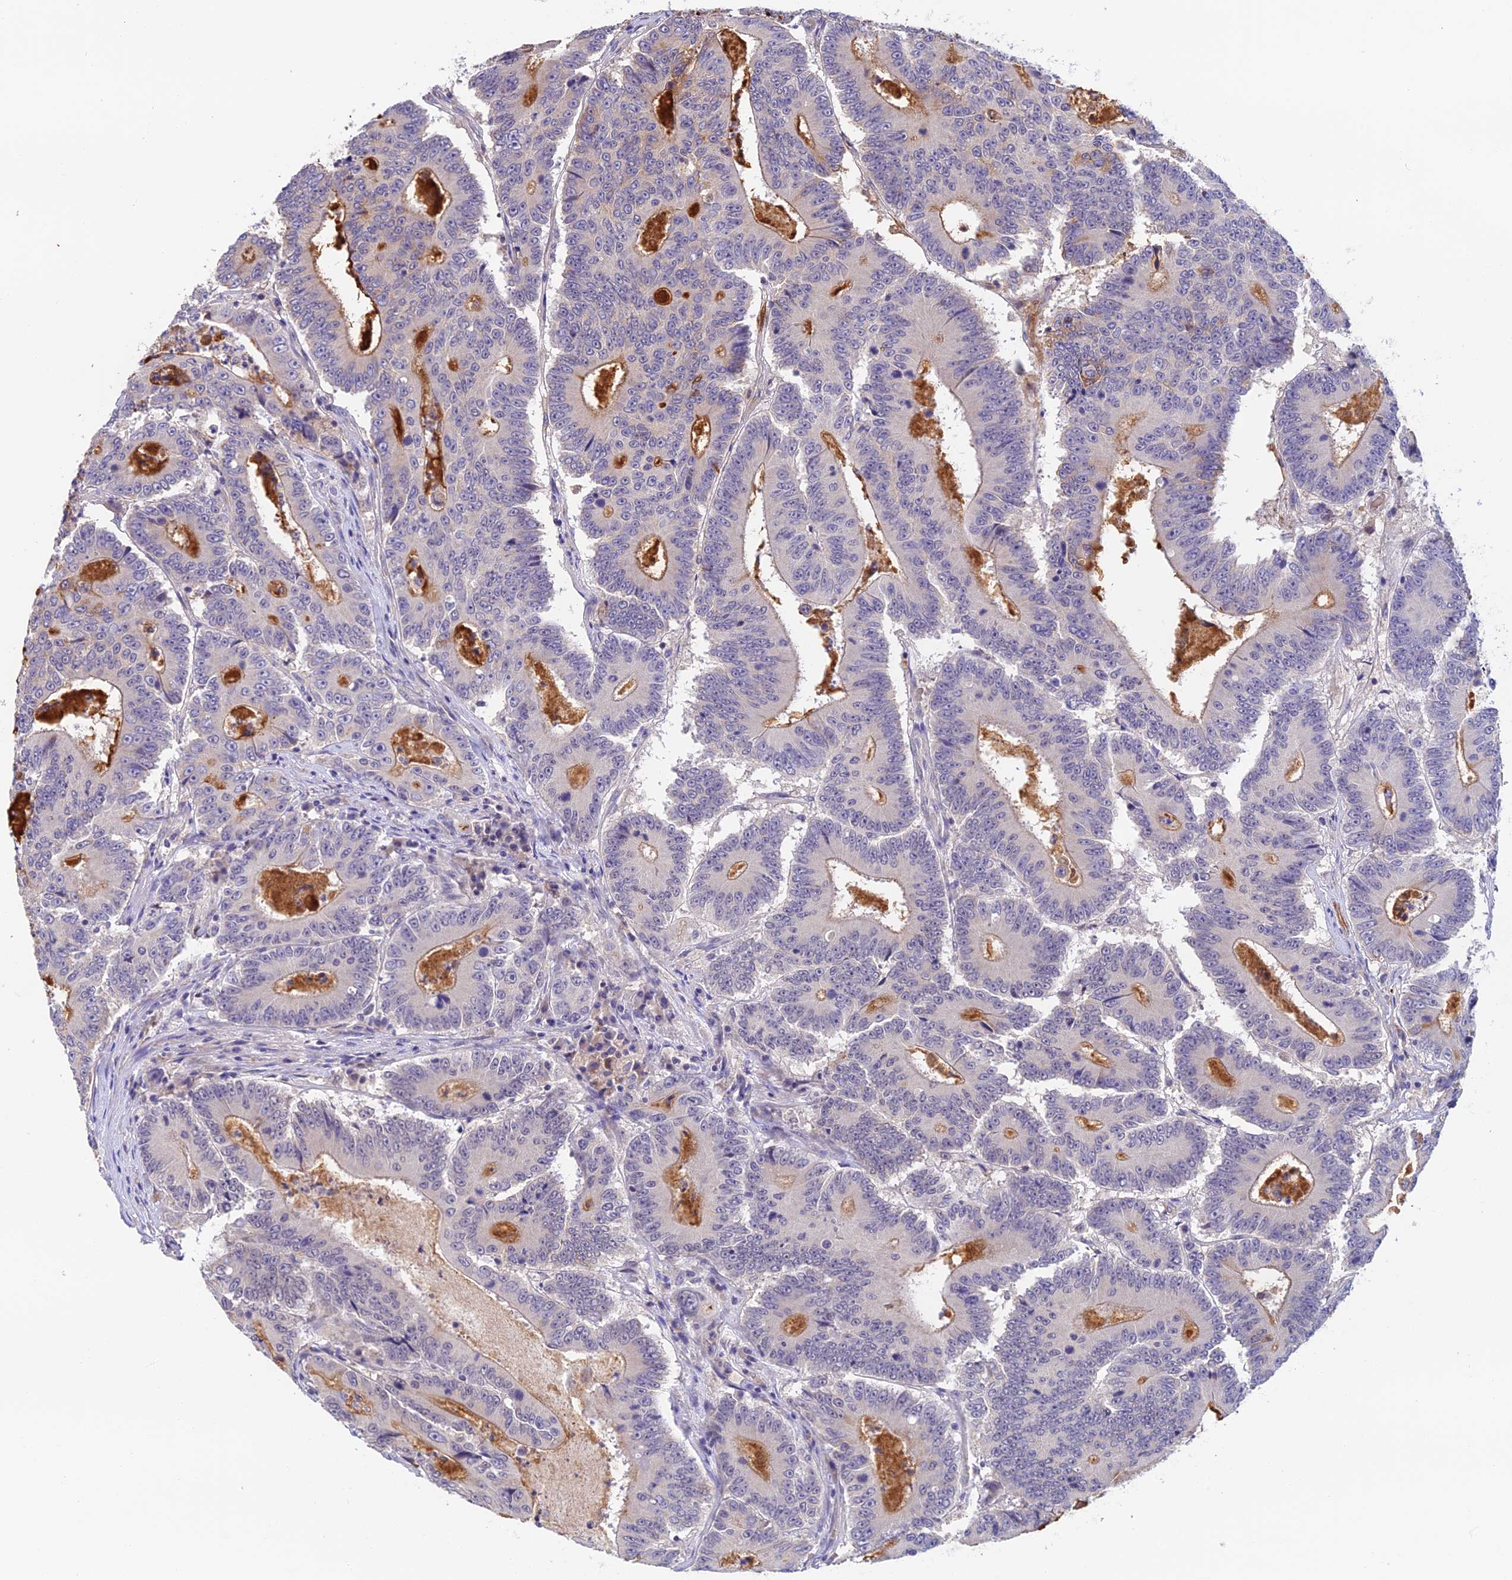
{"staining": {"intensity": "moderate", "quantity": "<25%", "location": "cytoplasmic/membranous"}, "tissue": "colorectal cancer", "cell_type": "Tumor cells", "image_type": "cancer", "snomed": [{"axis": "morphology", "description": "Adenocarcinoma, NOS"}, {"axis": "topography", "description": "Colon"}], "caption": "Approximately <25% of tumor cells in colorectal adenocarcinoma reveal moderate cytoplasmic/membranous protein expression as visualized by brown immunohistochemical staining.", "gene": "CWH43", "patient": {"sex": "male", "age": 83}}